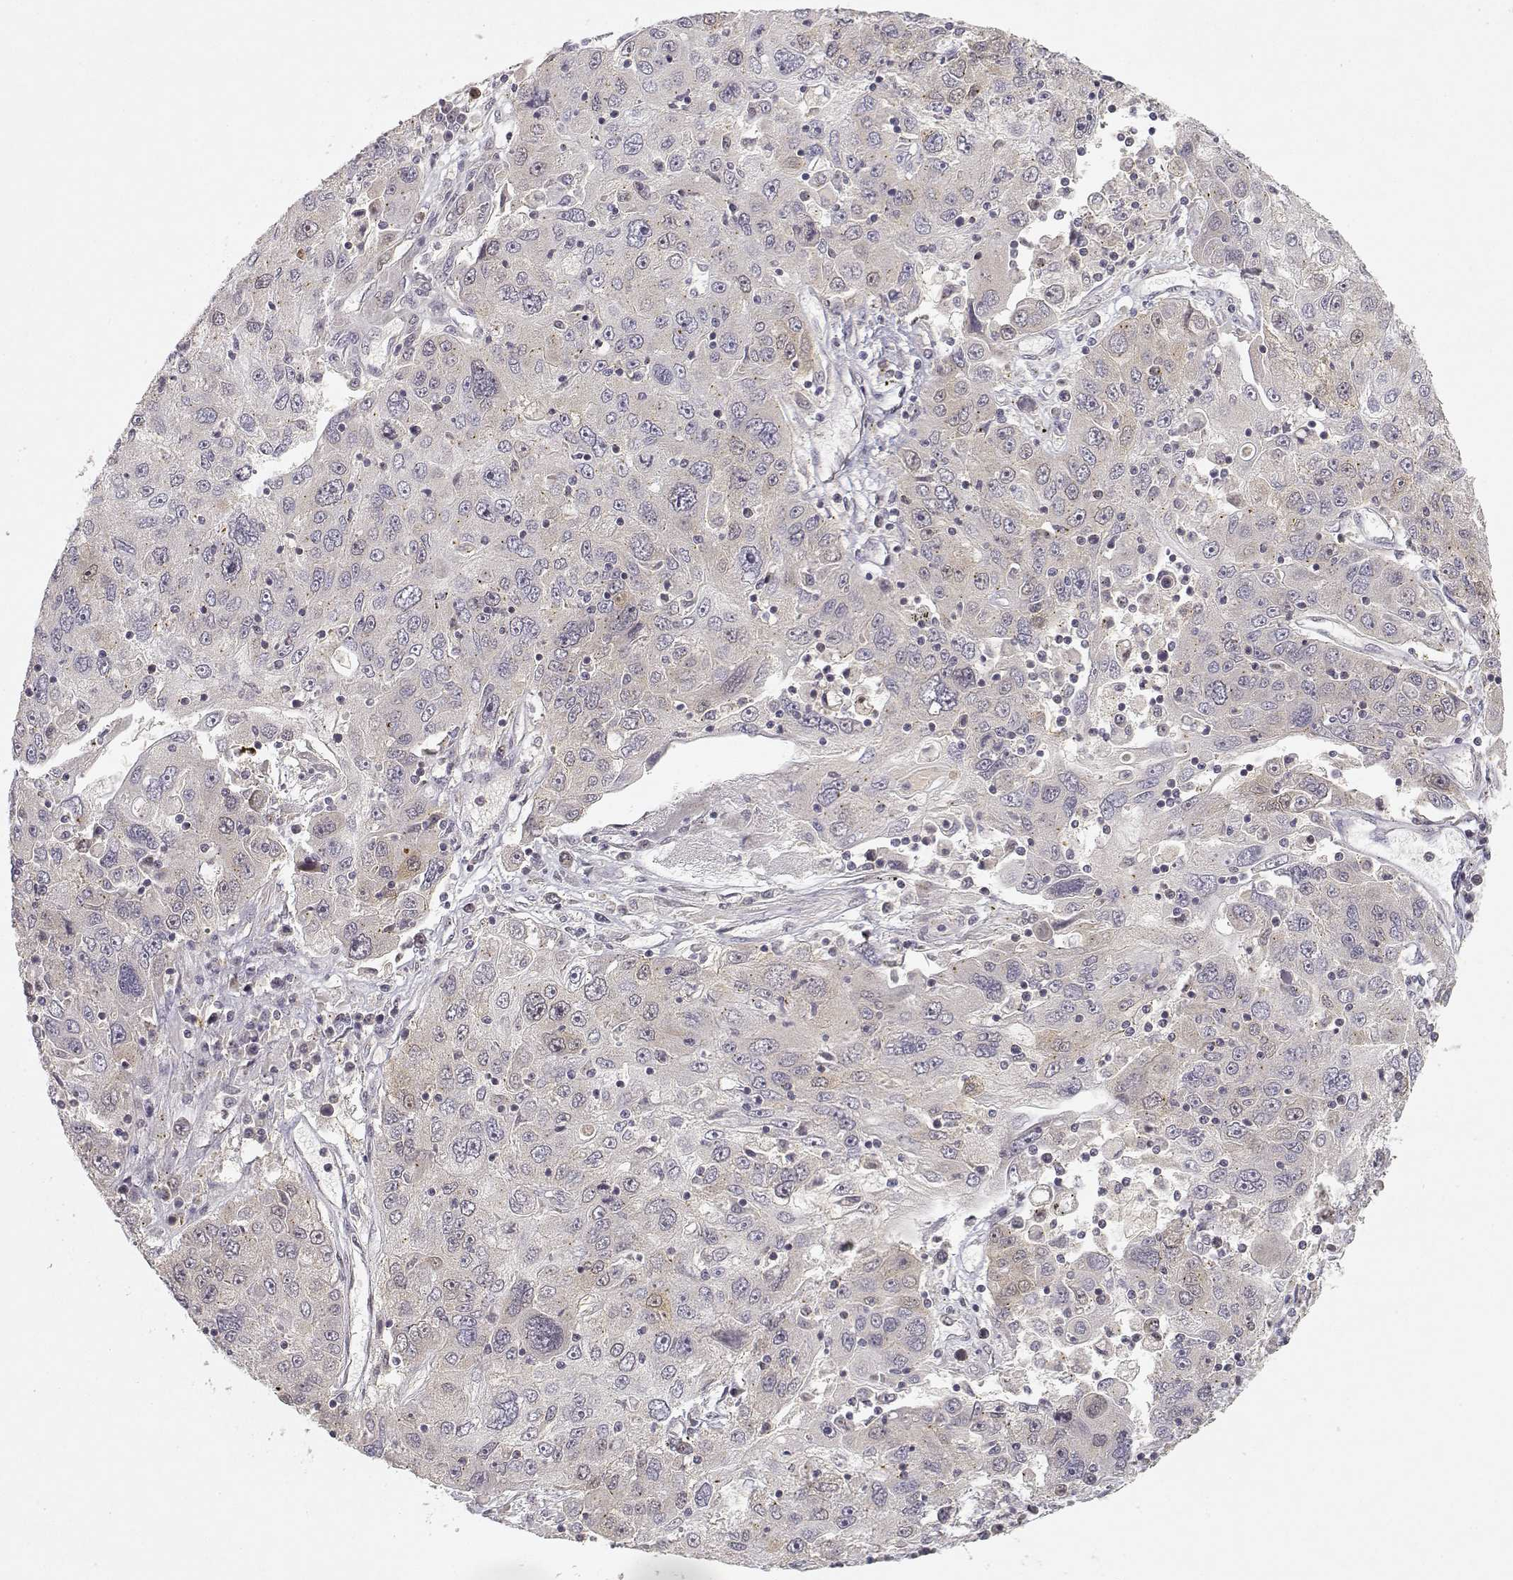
{"staining": {"intensity": "weak", "quantity": "<25%", "location": "cytoplasmic/membranous"}, "tissue": "stomach cancer", "cell_type": "Tumor cells", "image_type": "cancer", "snomed": [{"axis": "morphology", "description": "Adenocarcinoma, NOS"}, {"axis": "topography", "description": "Stomach"}], "caption": "Micrograph shows no significant protein positivity in tumor cells of stomach adenocarcinoma. (Brightfield microscopy of DAB (3,3'-diaminobenzidine) immunohistochemistry (IHC) at high magnification).", "gene": "RAD51", "patient": {"sex": "male", "age": 56}}